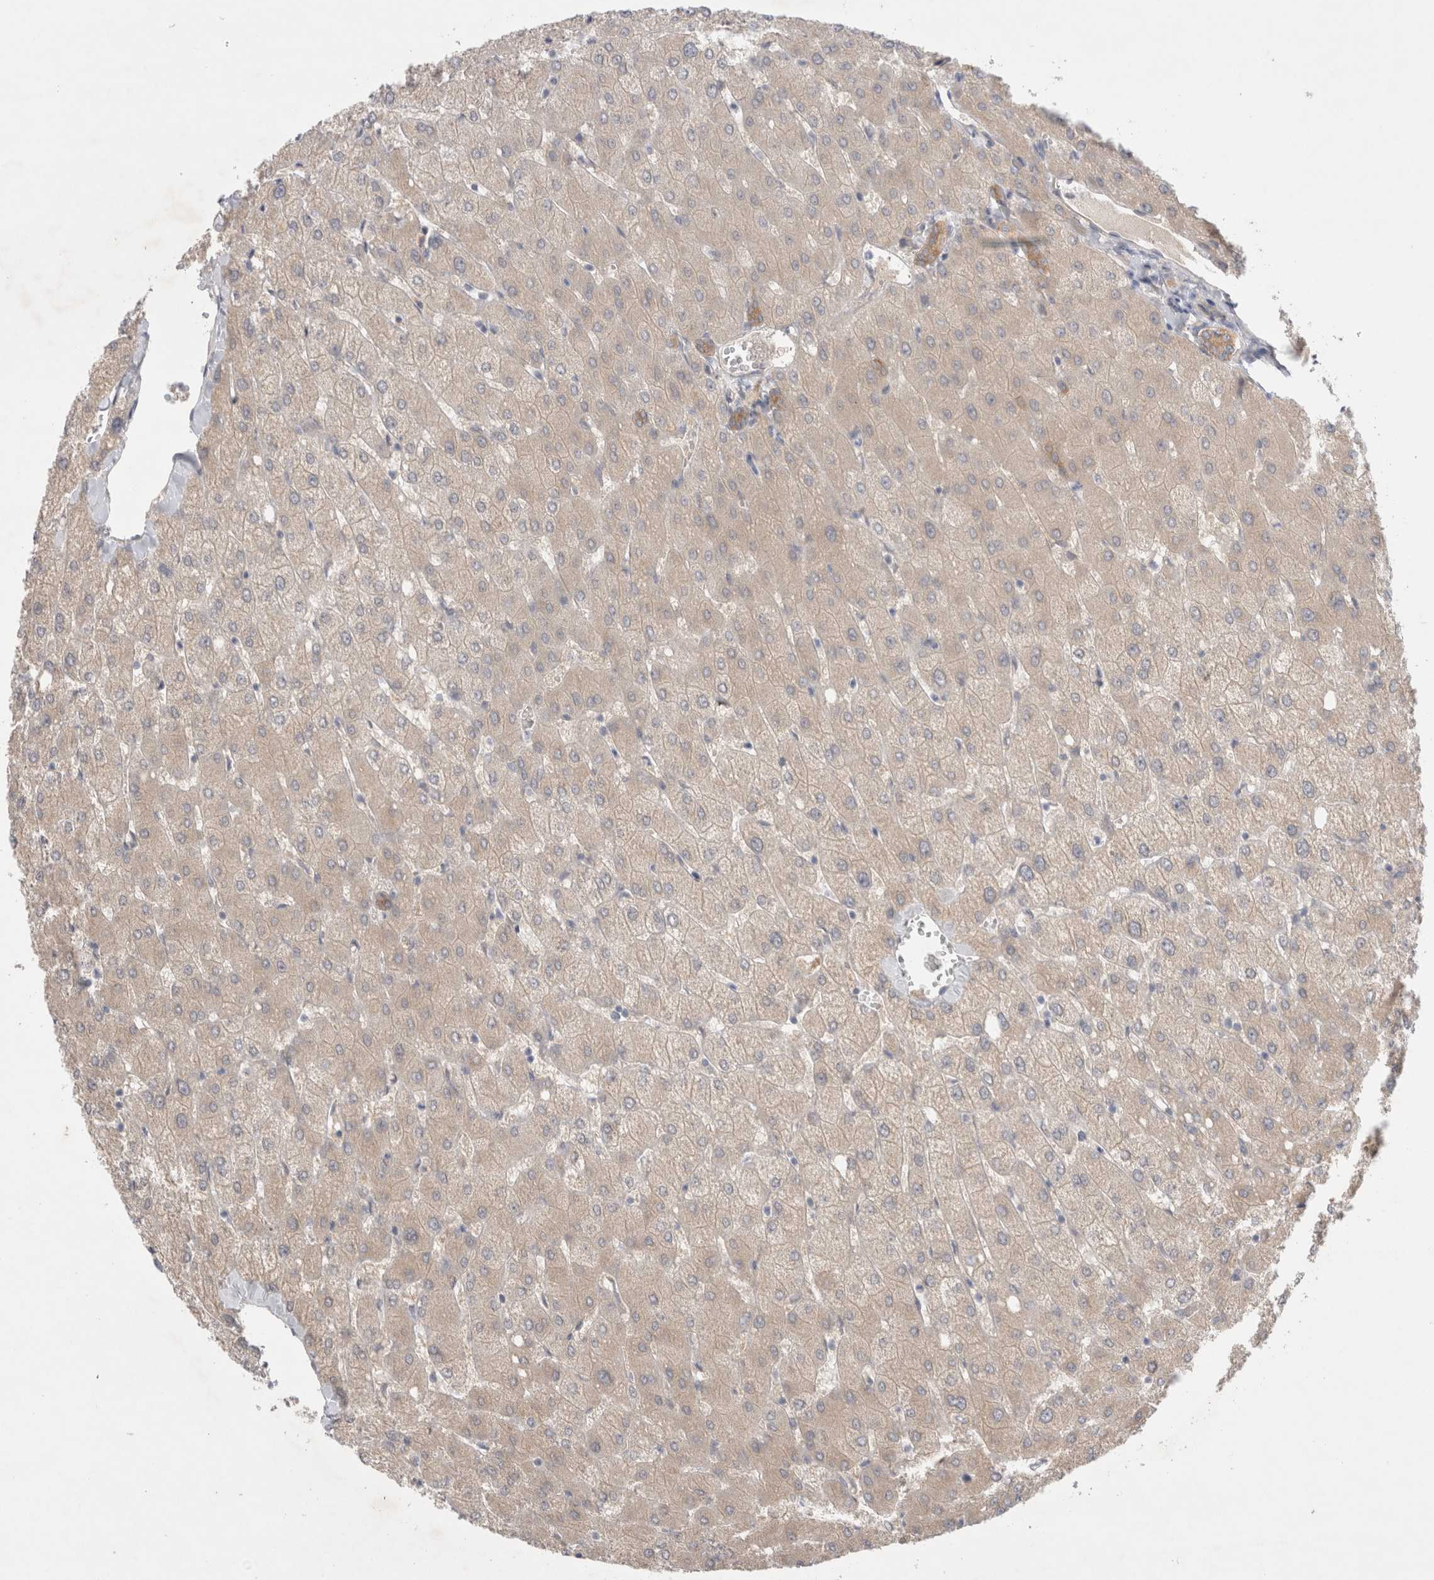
{"staining": {"intensity": "moderate", "quantity": ">75%", "location": "cytoplasmic/membranous"}, "tissue": "liver", "cell_type": "Cholangiocytes", "image_type": "normal", "snomed": [{"axis": "morphology", "description": "Normal tissue, NOS"}, {"axis": "topography", "description": "Liver"}], "caption": "A brown stain labels moderate cytoplasmic/membranous expression of a protein in cholangiocytes of unremarkable human liver. (DAB (3,3'-diaminobenzidine) IHC, brown staining for protein, blue staining for nuclei).", "gene": "WIPF2", "patient": {"sex": "female", "age": 54}}